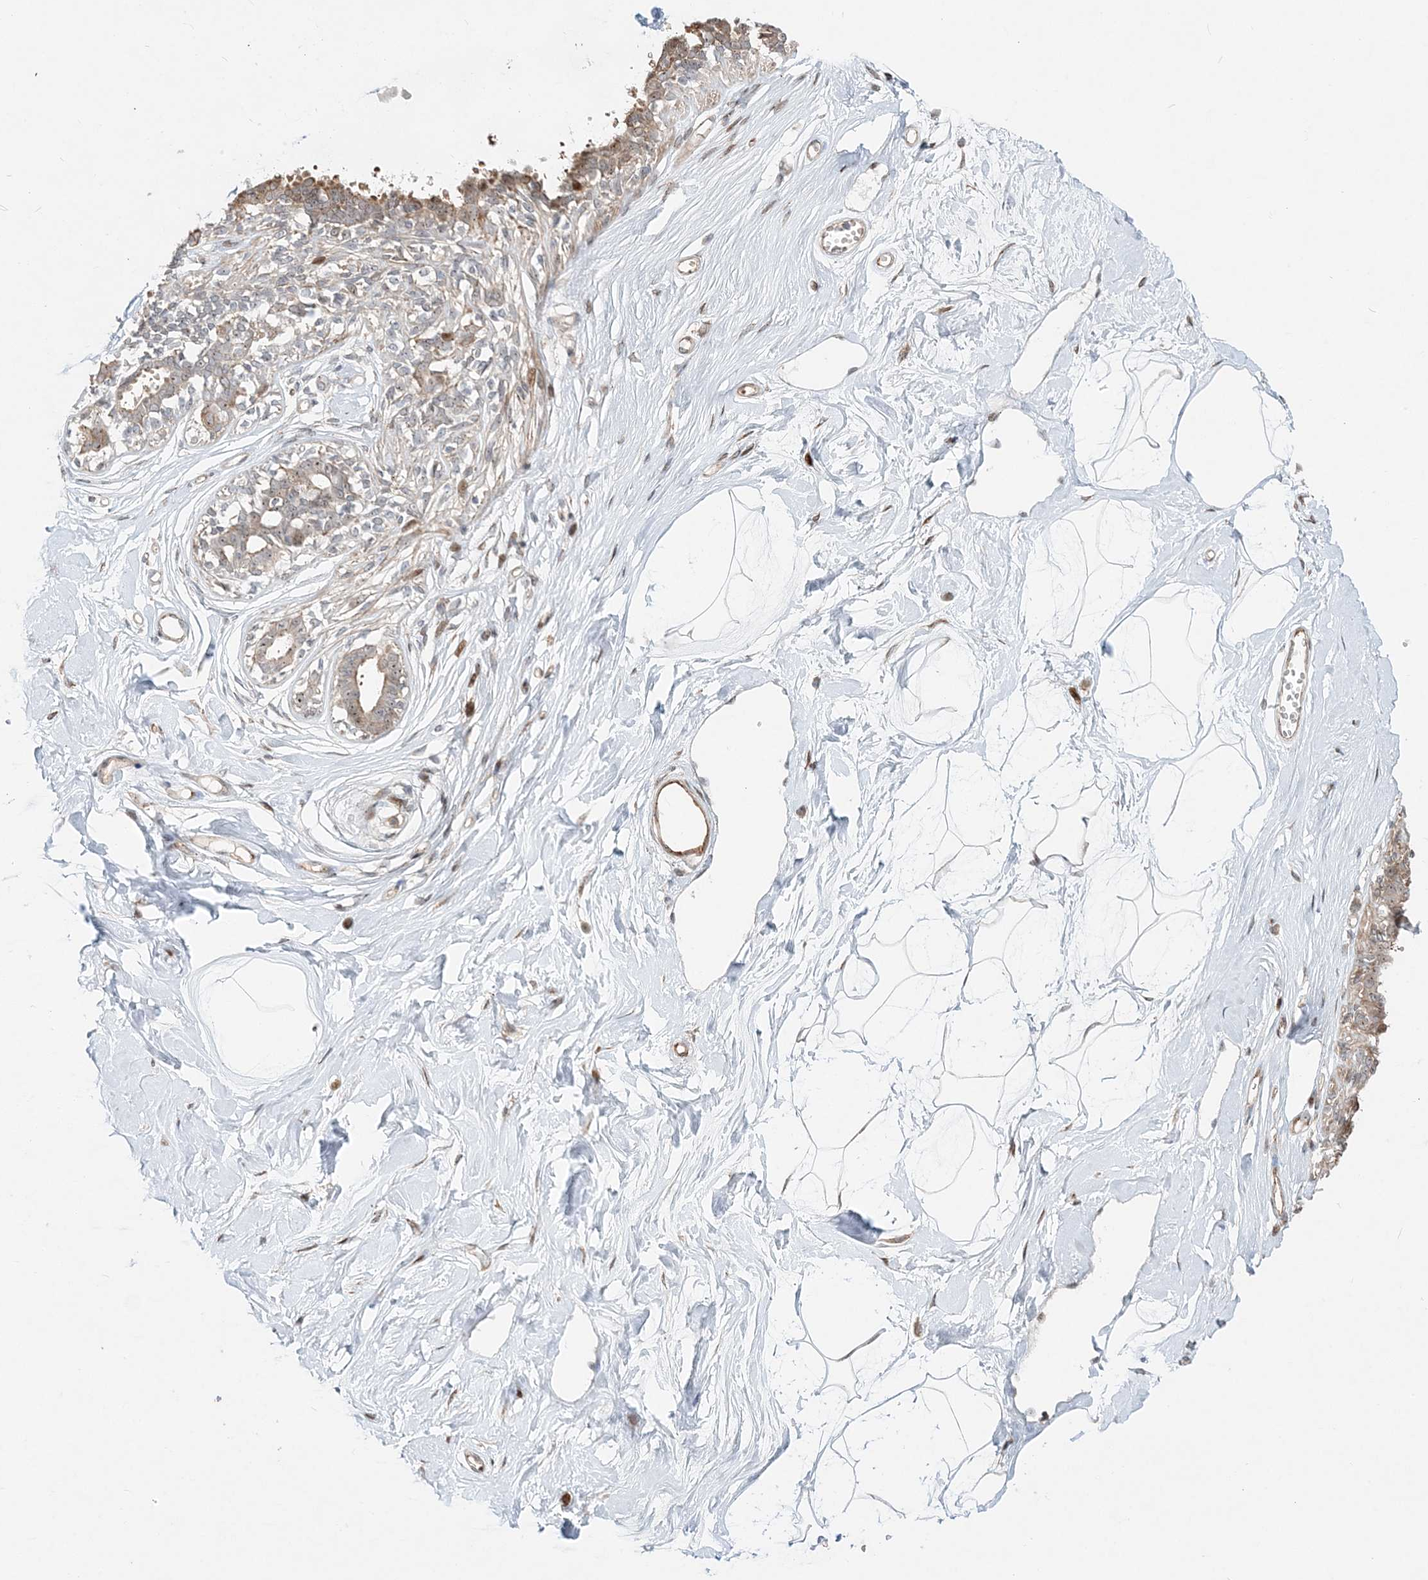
{"staining": {"intensity": "negative", "quantity": "none", "location": "none"}, "tissue": "breast", "cell_type": "Adipocytes", "image_type": "normal", "snomed": [{"axis": "morphology", "description": "Normal tissue, NOS"}, {"axis": "topography", "description": "Breast"}], "caption": "Immunohistochemical staining of benign human breast reveals no significant staining in adipocytes.", "gene": "CXXC5", "patient": {"sex": "female", "age": 45}}